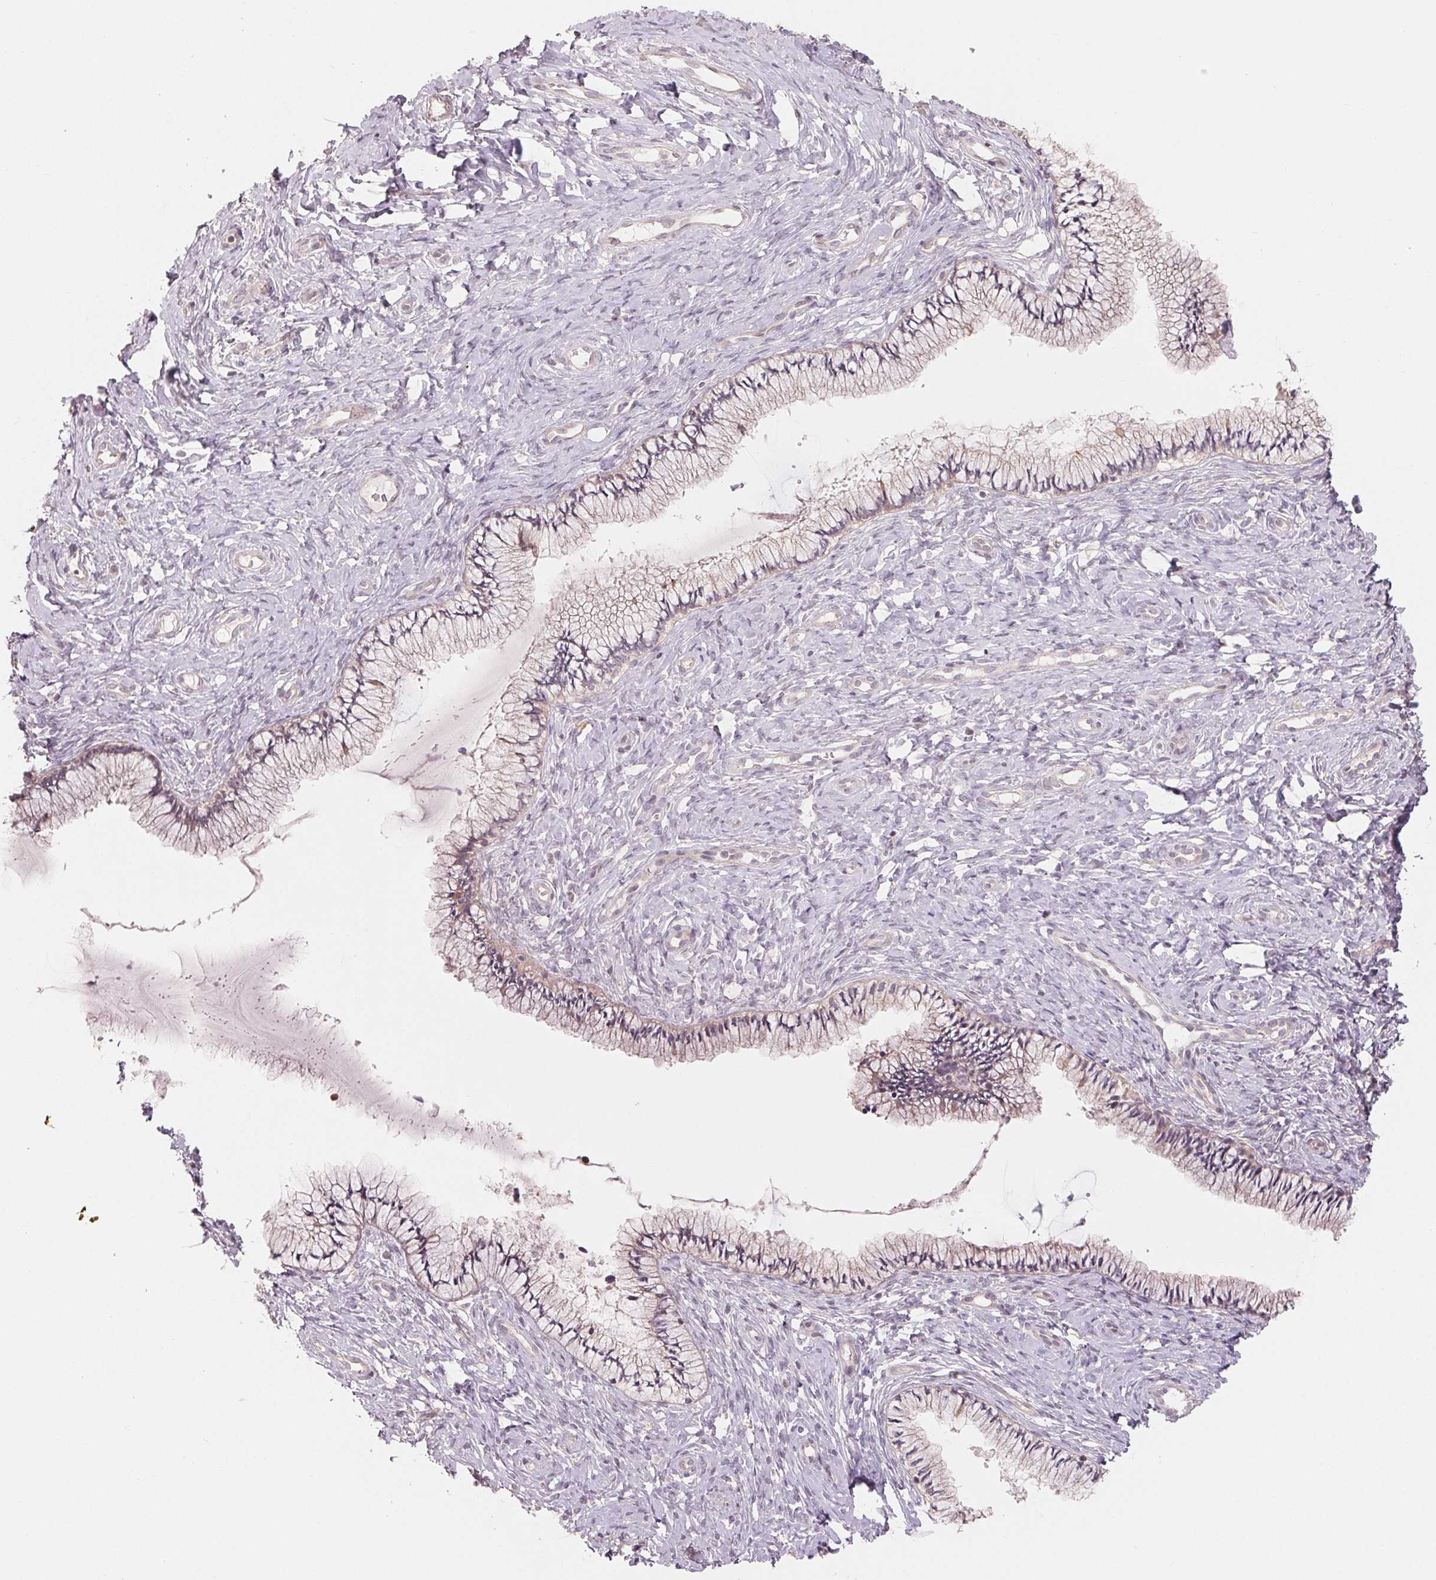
{"staining": {"intensity": "negative", "quantity": "none", "location": "none"}, "tissue": "cervix", "cell_type": "Glandular cells", "image_type": "normal", "snomed": [{"axis": "morphology", "description": "Normal tissue, NOS"}, {"axis": "topography", "description": "Cervix"}], "caption": "This histopathology image is of benign cervix stained with immunohistochemistry to label a protein in brown with the nuclei are counter-stained blue. There is no staining in glandular cells.", "gene": "DENND2C", "patient": {"sex": "female", "age": 37}}